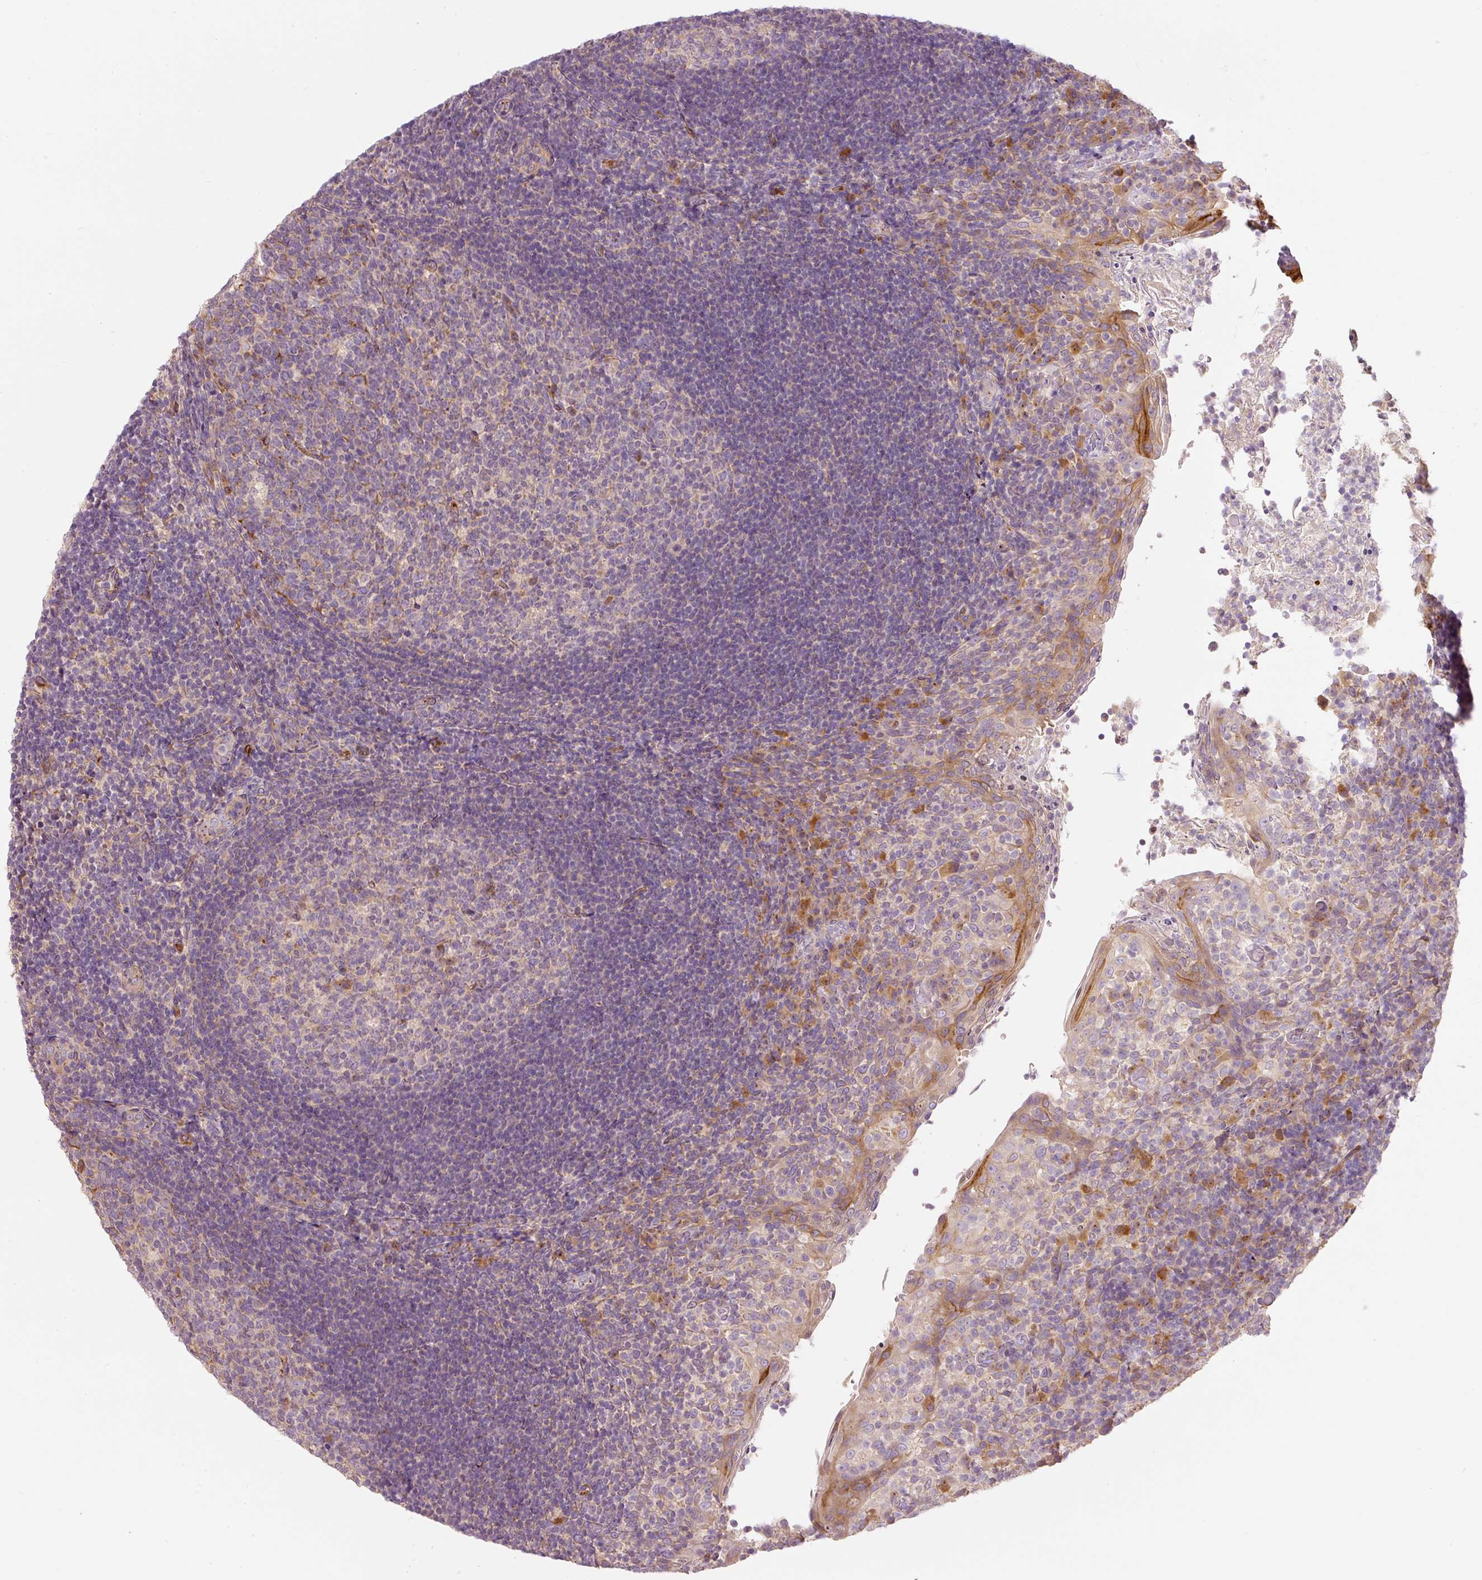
{"staining": {"intensity": "moderate", "quantity": "<25%", "location": "cytoplasmic/membranous"}, "tissue": "tonsil", "cell_type": "Germinal center cells", "image_type": "normal", "snomed": [{"axis": "morphology", "description": "Normal tissue, NOS"}, {"axis": "topography", "description": "Tonsil"}], "caption": "IHC image of benign tonsil stained for a protein (brown), which shows low levels of moderate cytoplasmic/membranous expression in approximately <25% of germinal center cells.", "gene": "RNF167", "patient": {"sex": "female", "age": 10}}